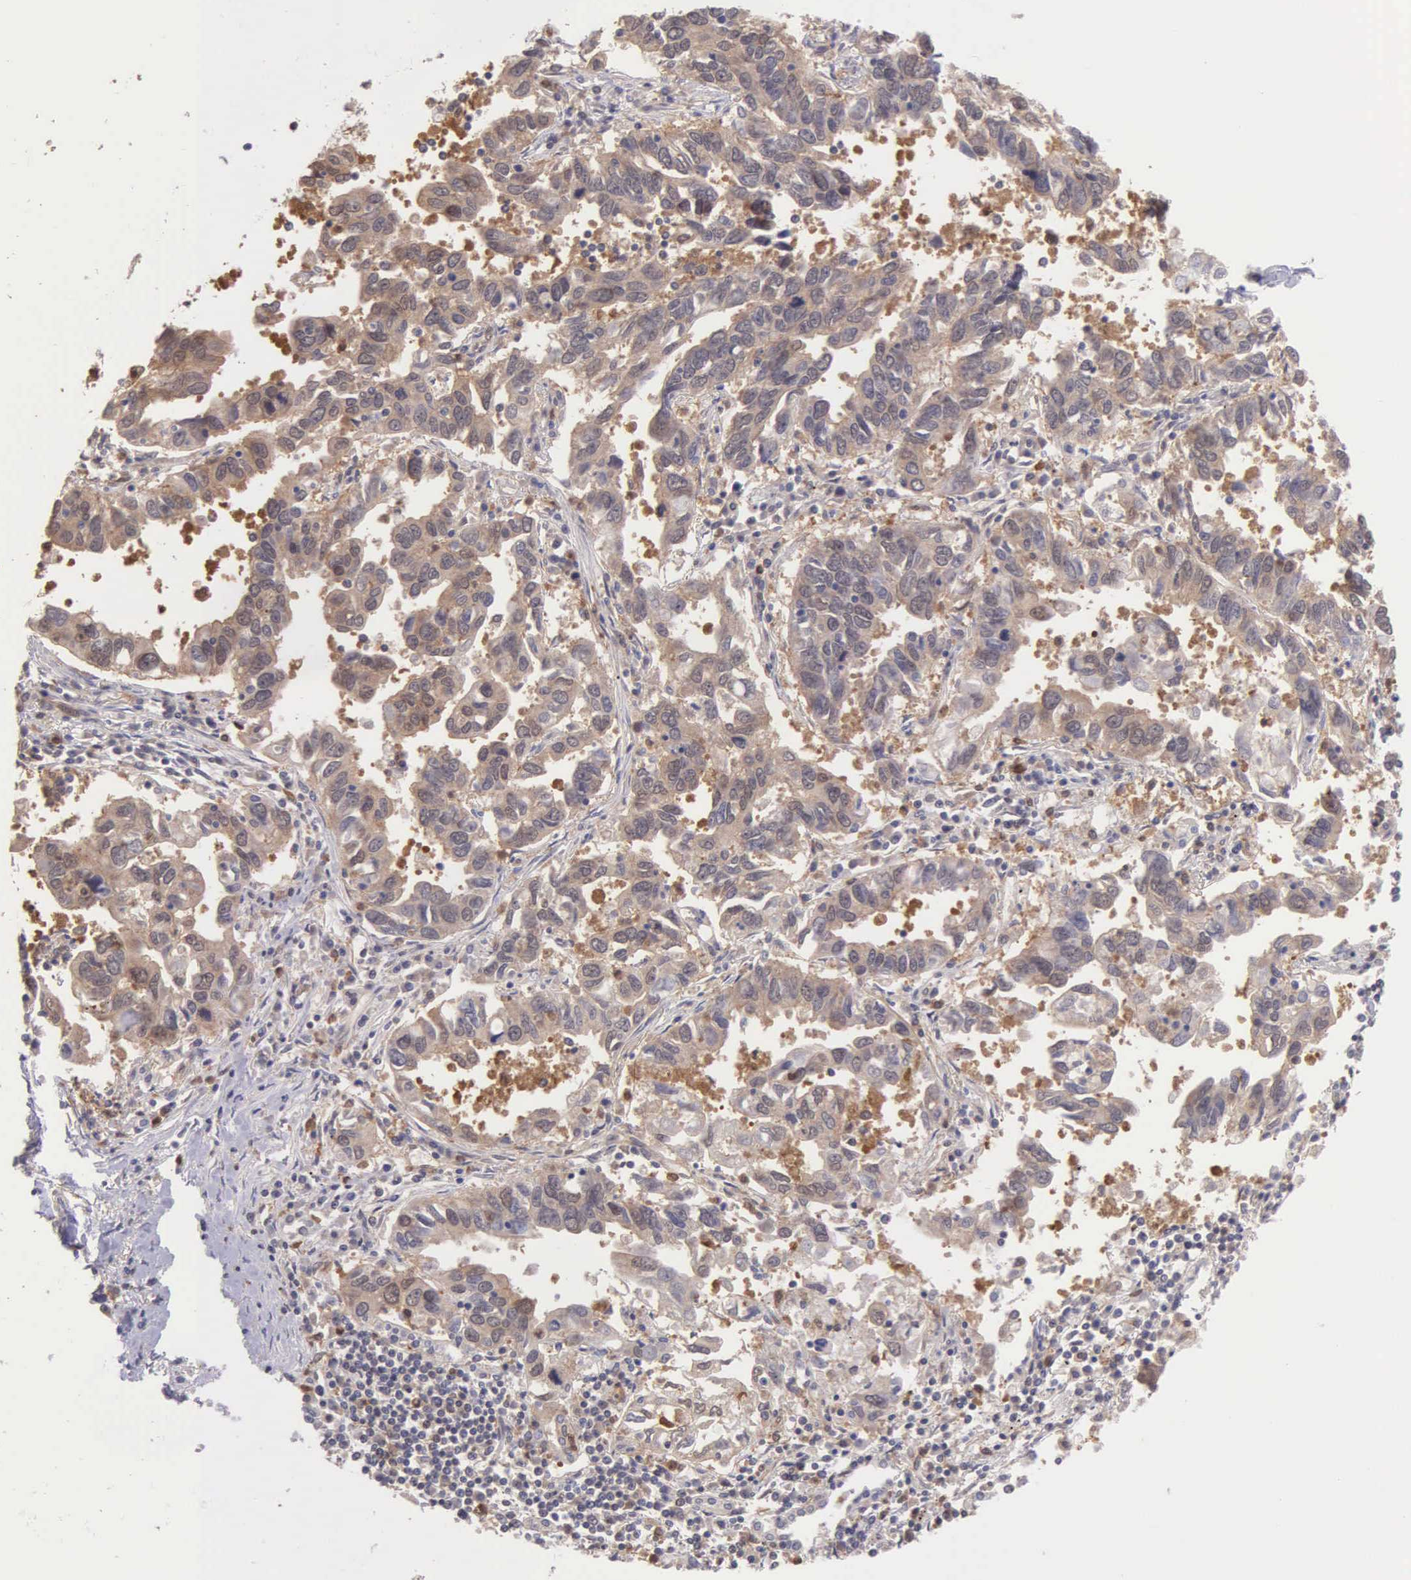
{"staining": {"intensity": "moderate", "quantity": ">75%", "location": "cytoplasmic/membranous"}, "tissue": "lung cancer", "cell_type": "Tumor cells", "image_type": "cancer", "snomed": [{"axis": "morphology", "description": "Adenocarcinoma, NOS"}, {"axis": "topography", "description": "Lung"}], "caption": "DAB immunohistochemical staining of human lung adenocarcinoma displays moderate cytoplasmic/membranous protein positivity in about >75% of tumor cells.", "gene": "BID", "patient": {"sex": "male", "age": 48}}